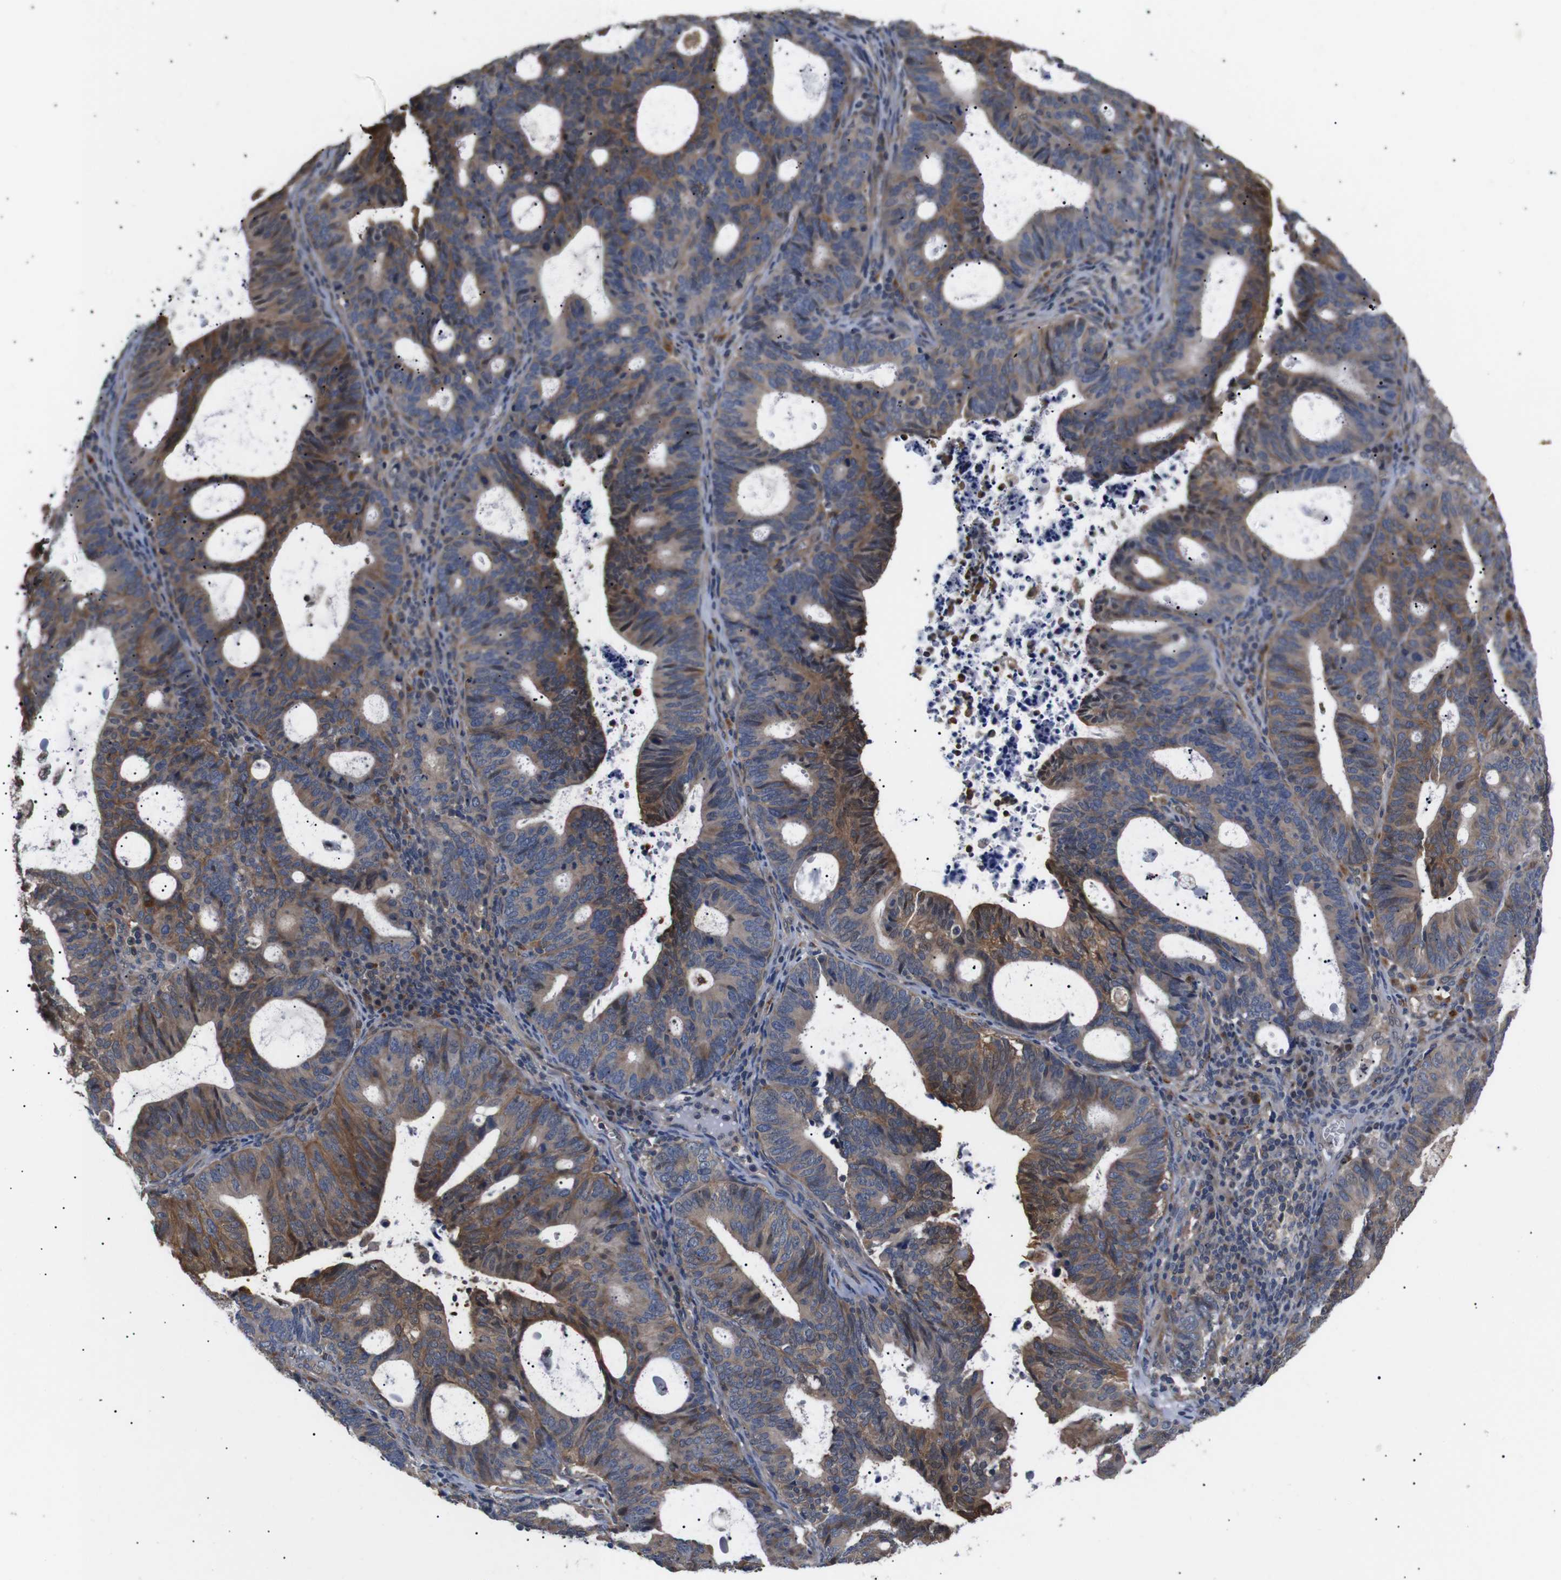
{"staining": {"intensity": "strong", "quantity": ">75%", "location": "cytoplasmic/membranous"}, "tissue": "endometrial cancer", "cell_type": "Tumor cells", "image_type": "cancer", "snomed": [{"axis": "morphology", "description": "Adenocarcinoma, NOS"}, {"axis": "topography", "description": "Uterus"}], "caption": "A histopathology image of human endometrial cancer stained for a protein reveals strong cytoplasmic/membranous brown staining in tumor cells.", "gene": "DDR1", "patient": {"sex": "female", "age": 83}}